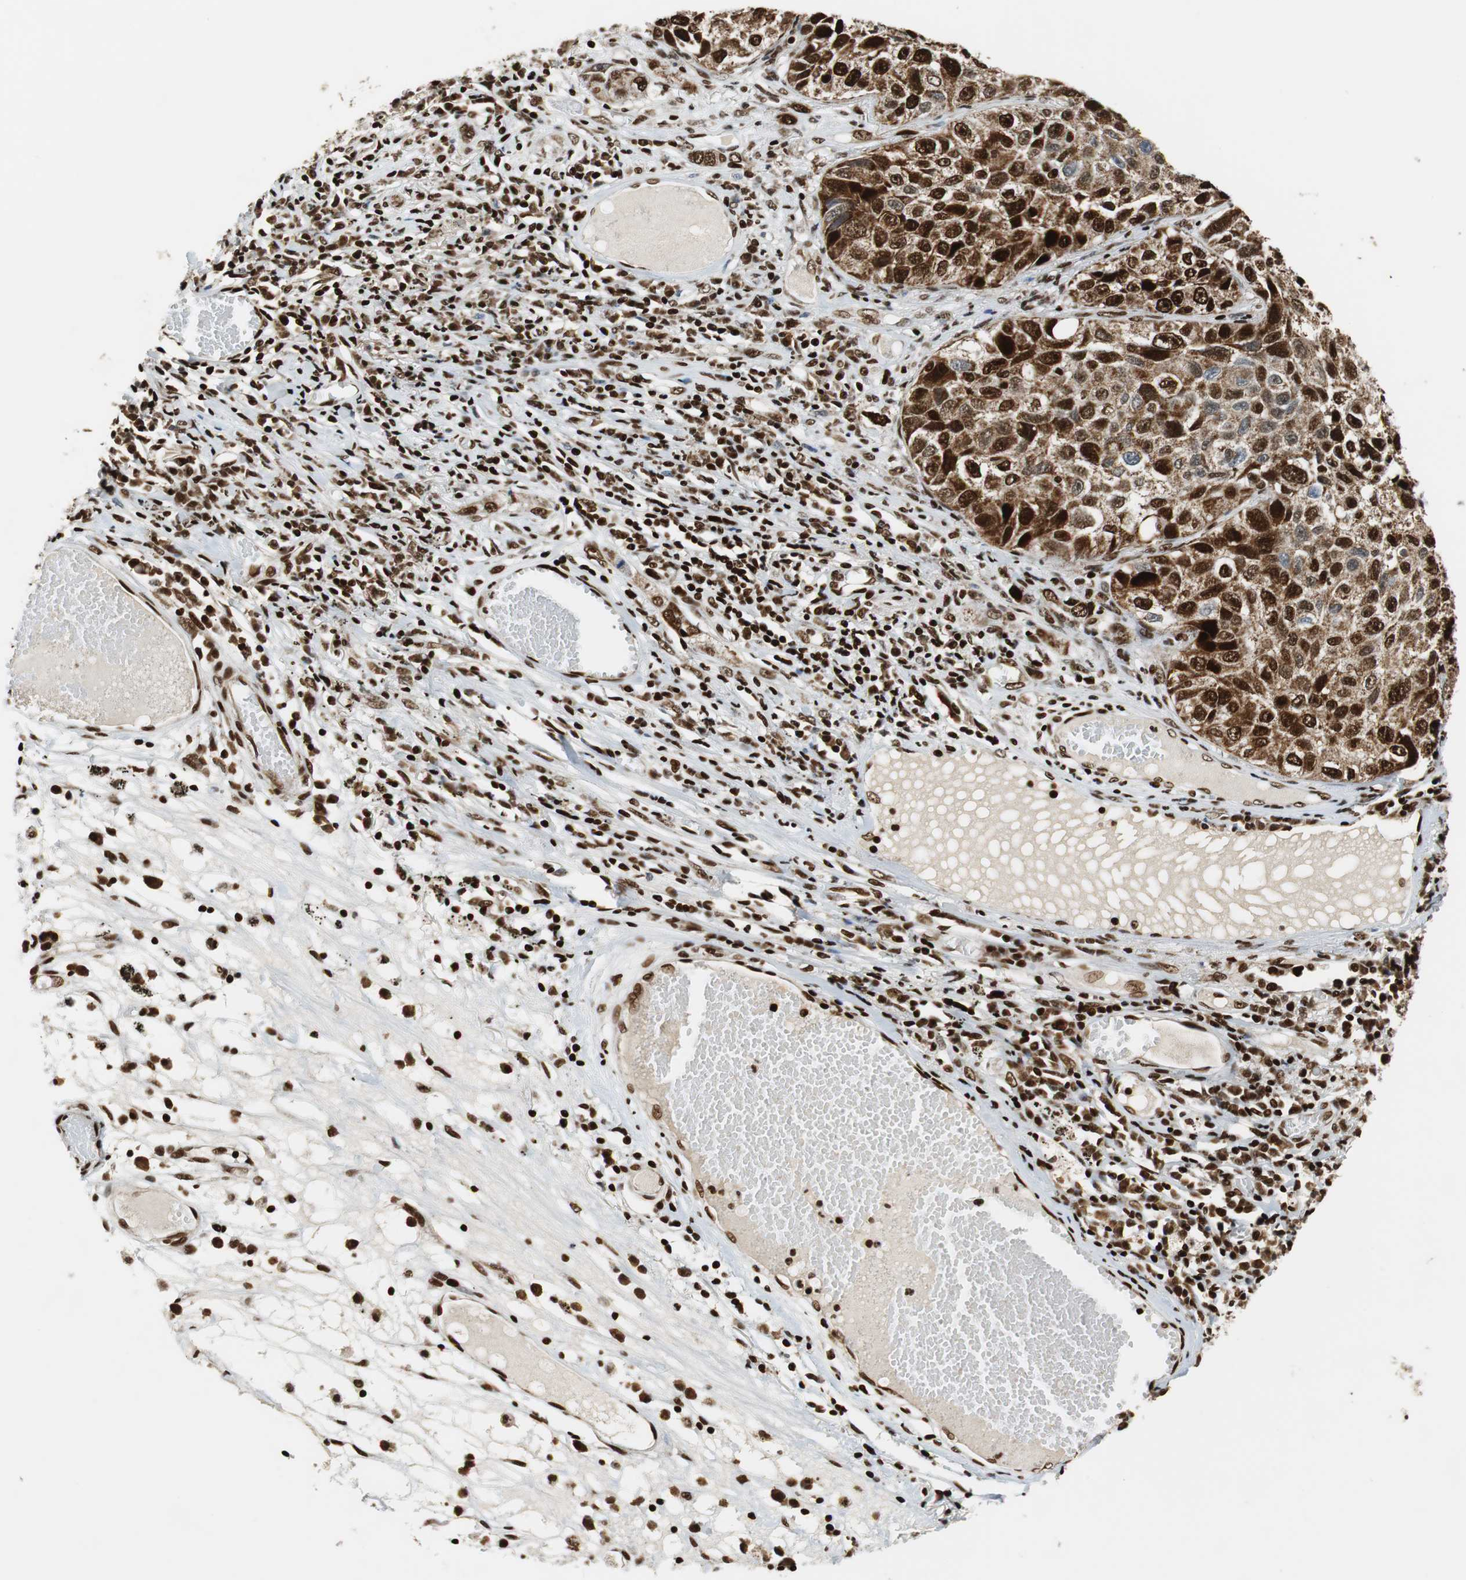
{"staining": {"intensity": "strong", "quantity": ">75%", "location": "cytoplasmic/membranous,nuclear"}, "tissue": "lung cancer", "cell_type": "Tumor cells", "image_type": "cancer", "snomed": [{"axis": "morphology", "description": "Squamous cell carcinoma, NOS"}, {"axis": "topography", "description": "Lung"}], "caption": "Immunohistochemical staining of human lung cancer exhibits high levels of strong cytoplasmic/membranous and nuclear expression in about >75% of tumor cells.", "gene": "HDAC1", "patient": {"sex": "male", "age": 71}}